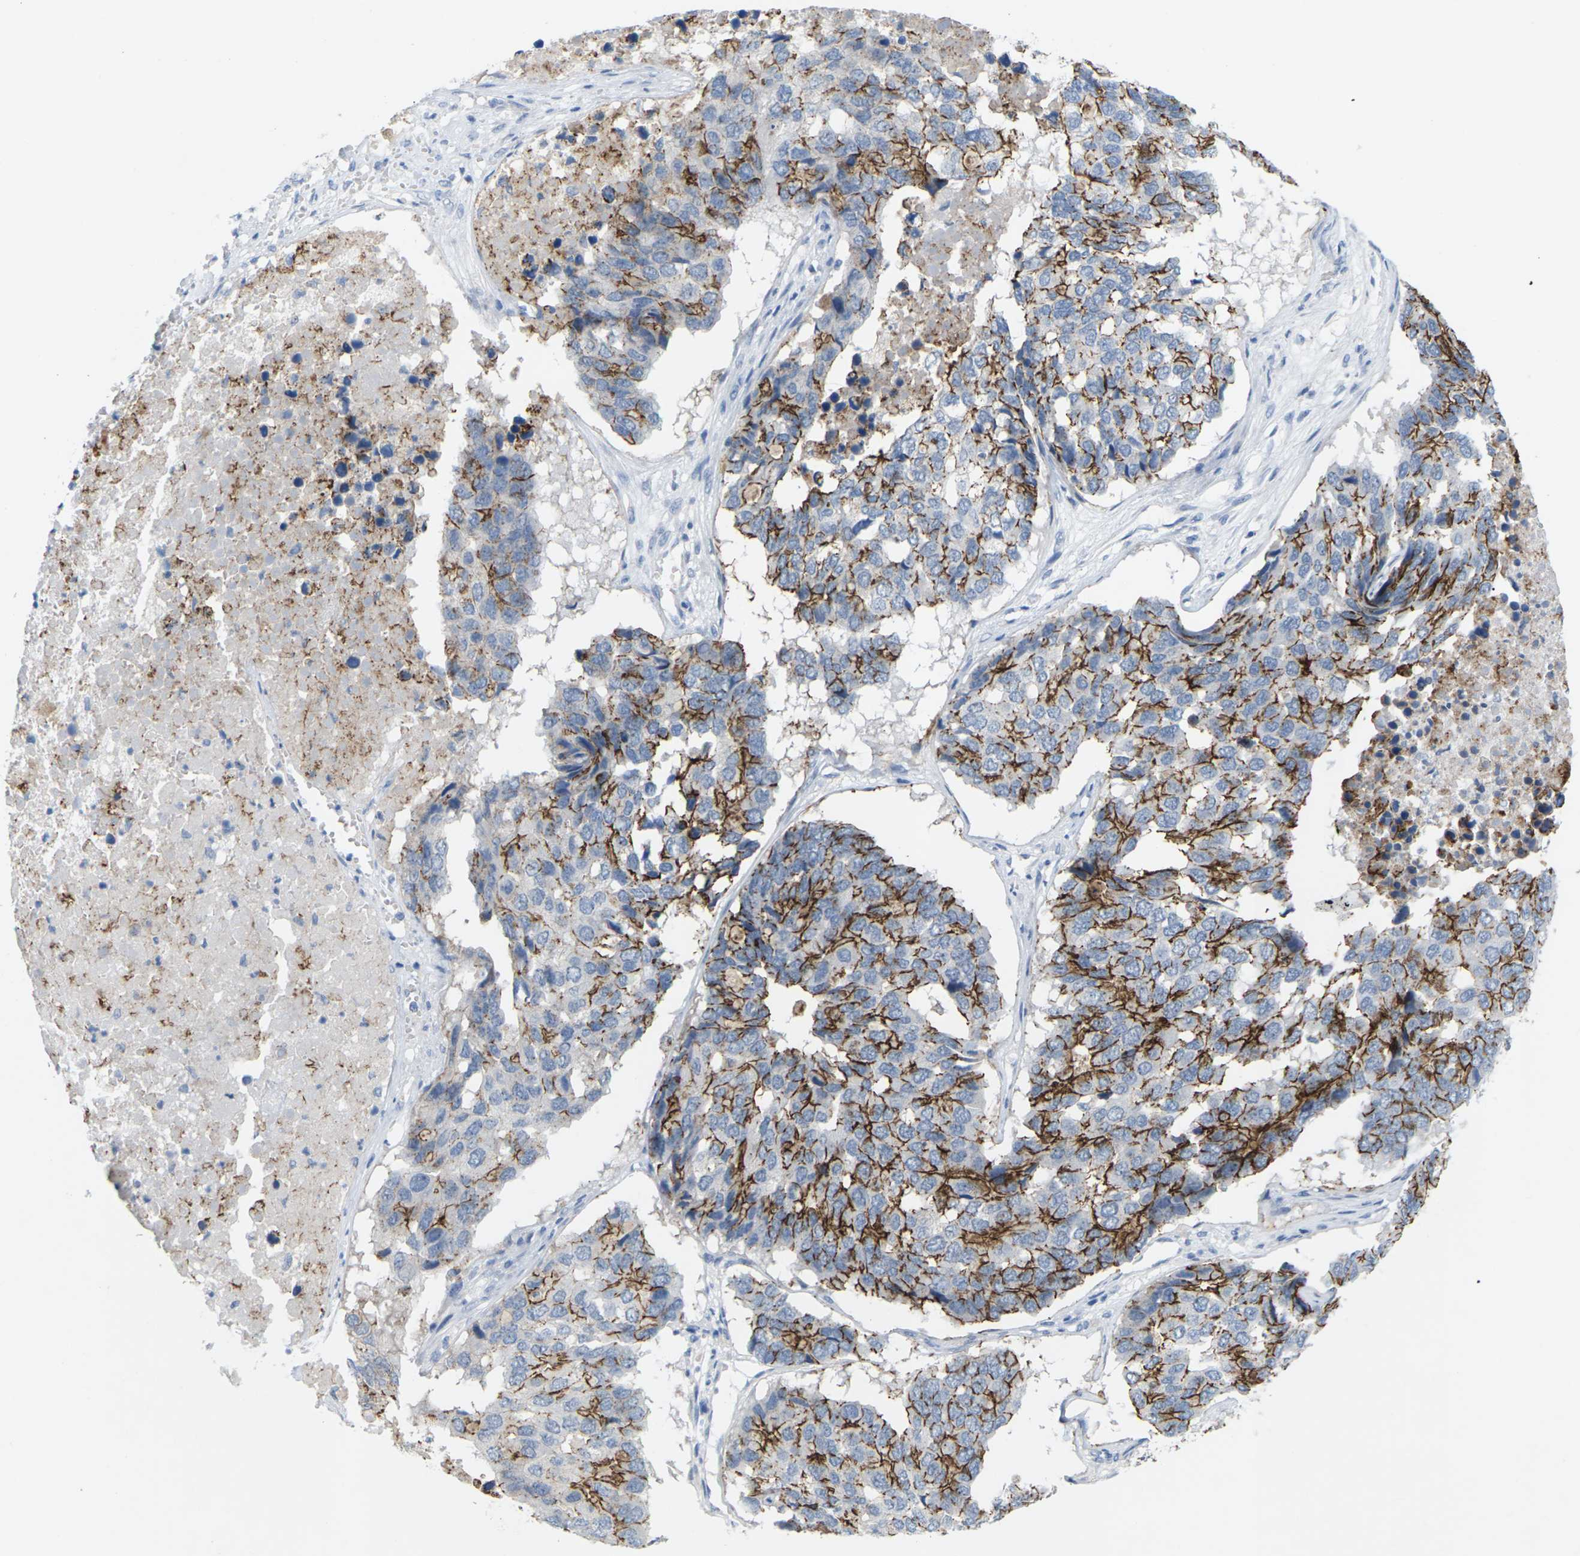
{"staining": {"intensity": "strong", "quantity": "25%-75%", "location": "cytoplasmic/membranous"}, "tissue": "pancreatic cancer", "cell_type": "Tumor cells", "image_type": "cancer", "snomed": [{"axis": "morphology", "description": "Adenocarcinoma, NOS"}, {"axis": "topography", "description": "Pancreas"}], "caption": "Immunohistochemistry (IHC) of adenocarcinoma (pancreatic) demonstrates high levels of strong cytoplasmic/membranous expression in approximately 25%-75% of tumor cells.", "gene": "CLDN3", "patient": {"sex": "male", "age": 50}}